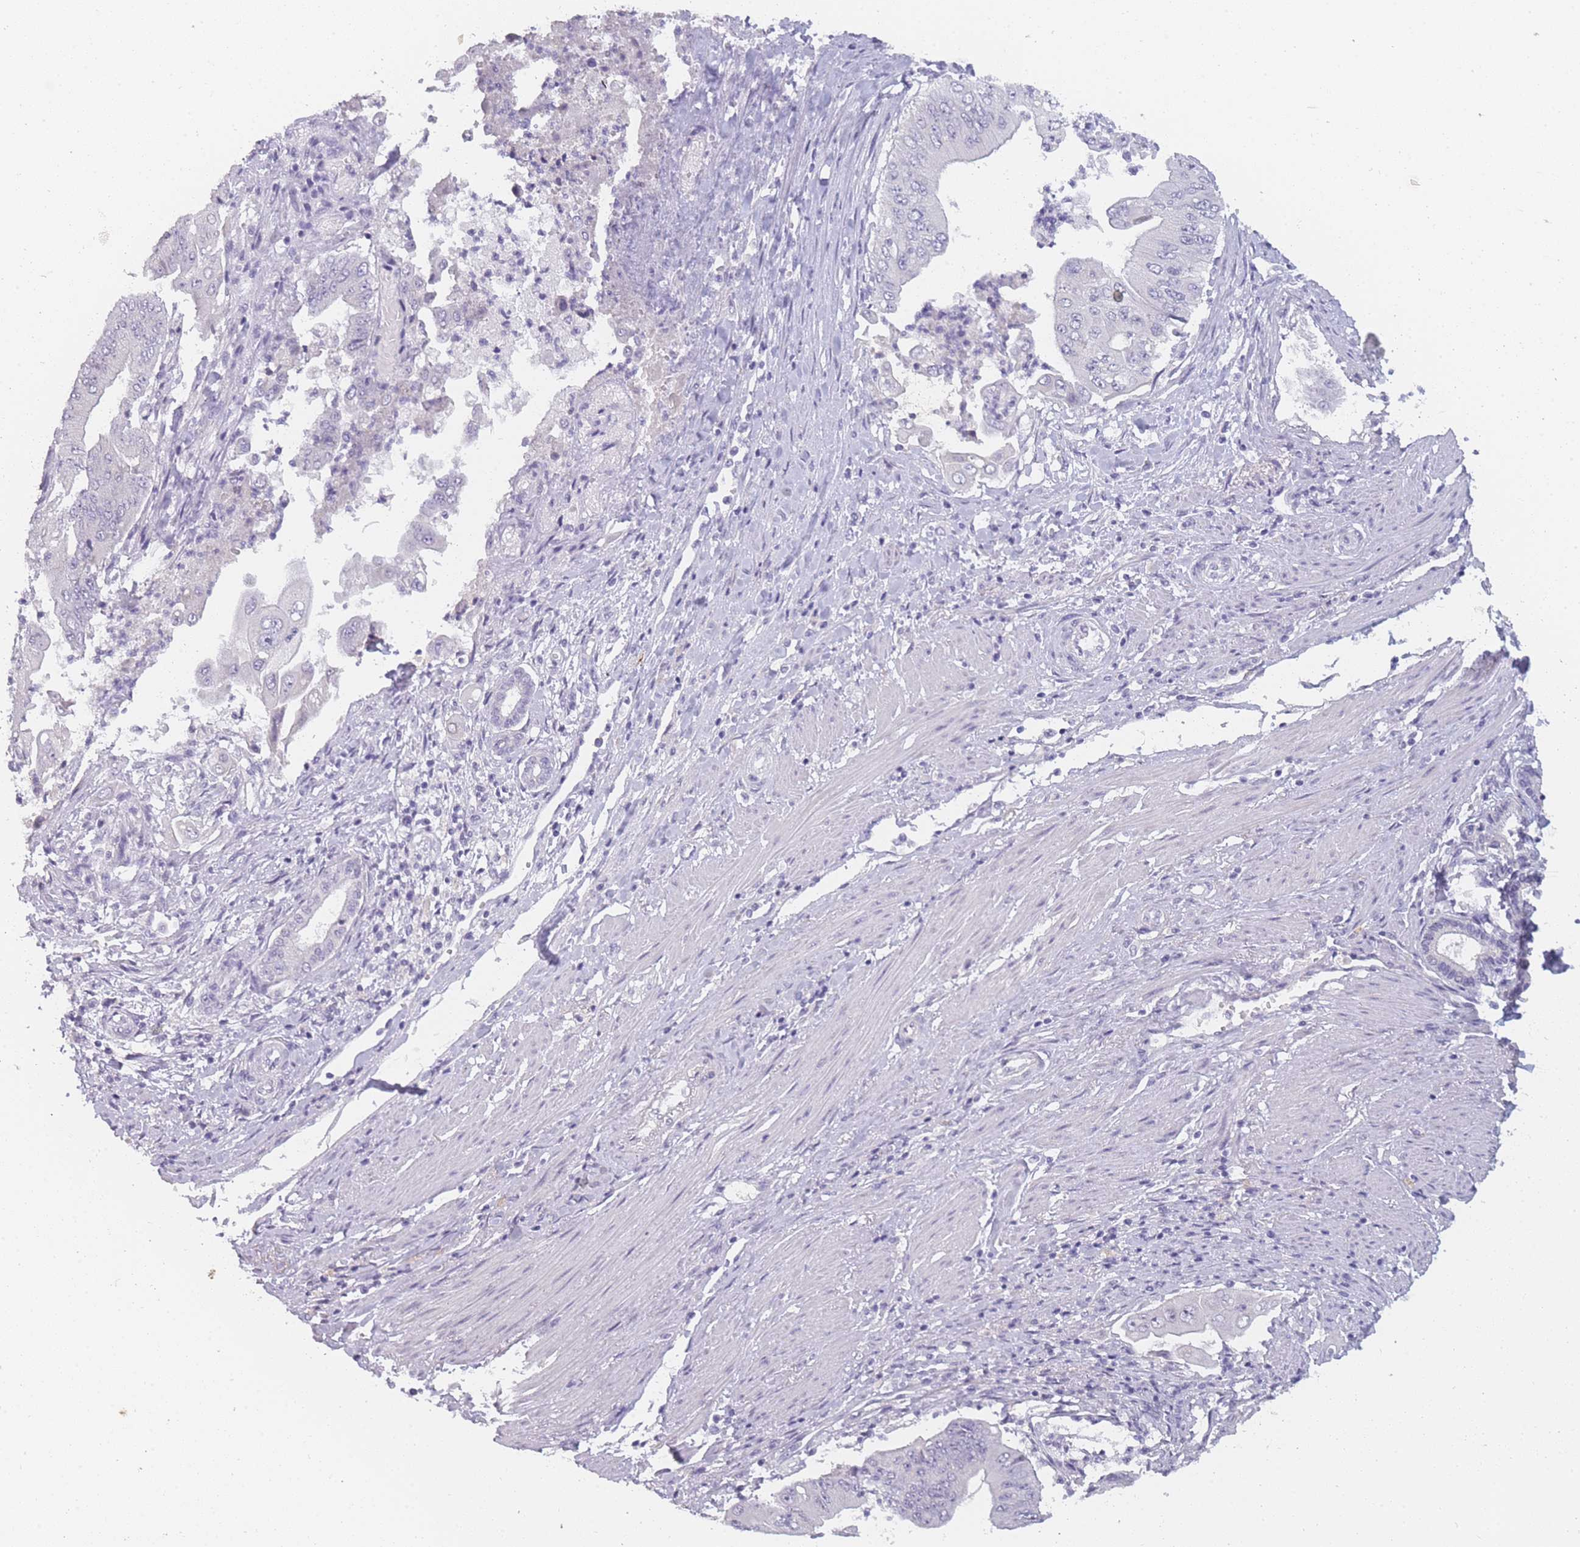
{"staining": {"intensity": "negative", "quantity": "none", "location": "none"}, "tissue": "pancreatic cancer", "cell_type": "Tumor cells", "image_type": "cancer", "snomed": [{"axis": "morphology", "description": "Adenocarcinoma, NOS"}, {"axis": "topography", "description": "Pancreas"}], "caption": "Immunohistochemistry (IHC) micrograph of adenocarcinoma (pancreatic) stained for a protein (brown), which displays no staining in tumor cells.", "gene": "INS", "patient": {"sex": "female", "age": 77}}